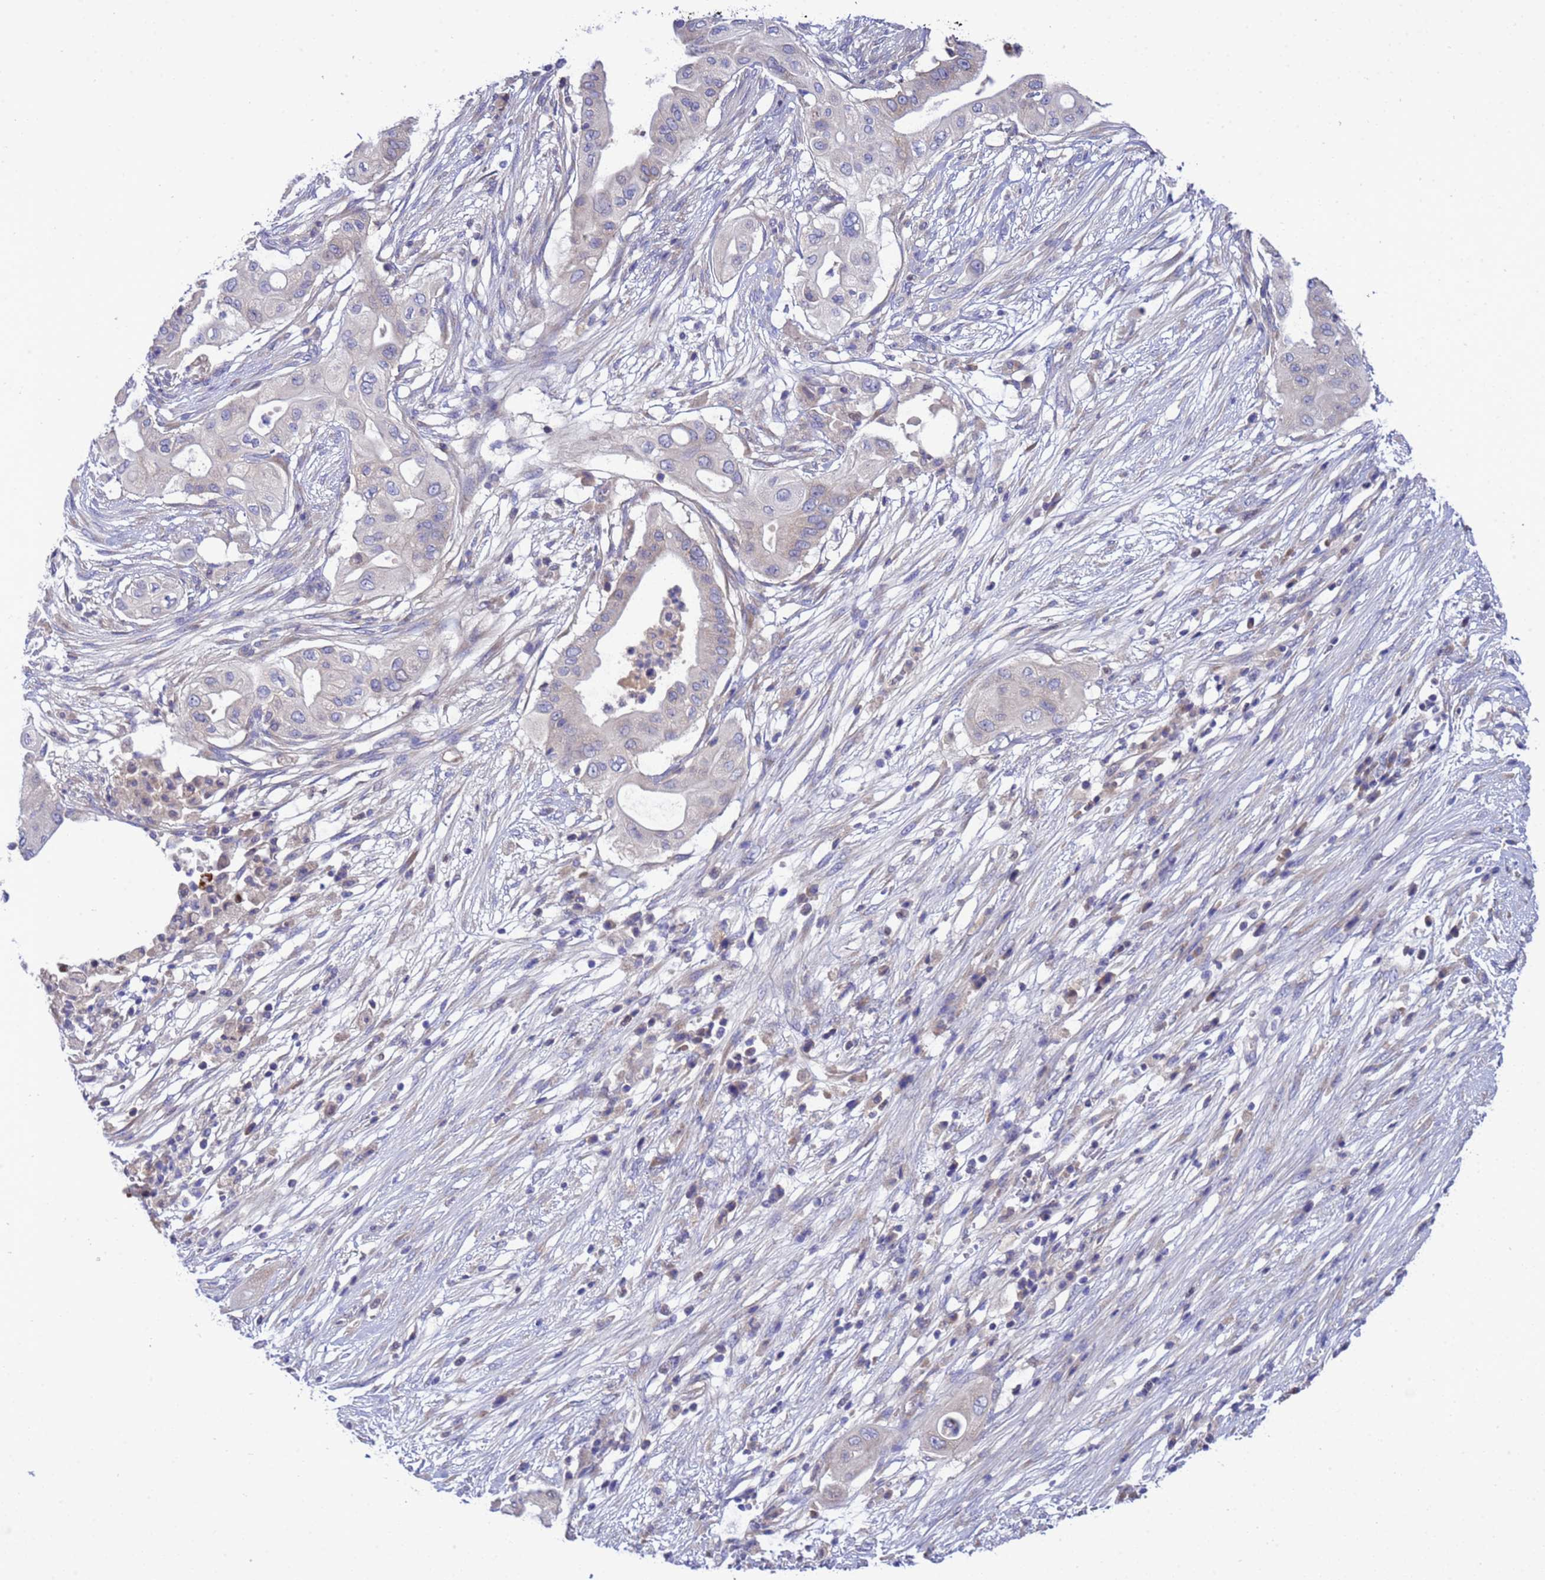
{"staining": {"intensity": "negative", "quantity": "none", "location": "none"}, "tissue": "pancreatic cancer", "cell_type": "Tumor cells", "image_type": "cancer", "snomed": [{"axis": "morphology", "description": "Adenocarcinoma, NOS"}, {"axis": "topography", "description": "Pancreas"}], "caption": "Image shows no protein positivity in tumor cells of pancreatic adenocarcinoma tissue. (DAB immunohistochemistry (IHC) visualized using brightfield microscopy, high magnification).", "gene": "RC3H2", "patient": {"sex": "male", "age": 68}}